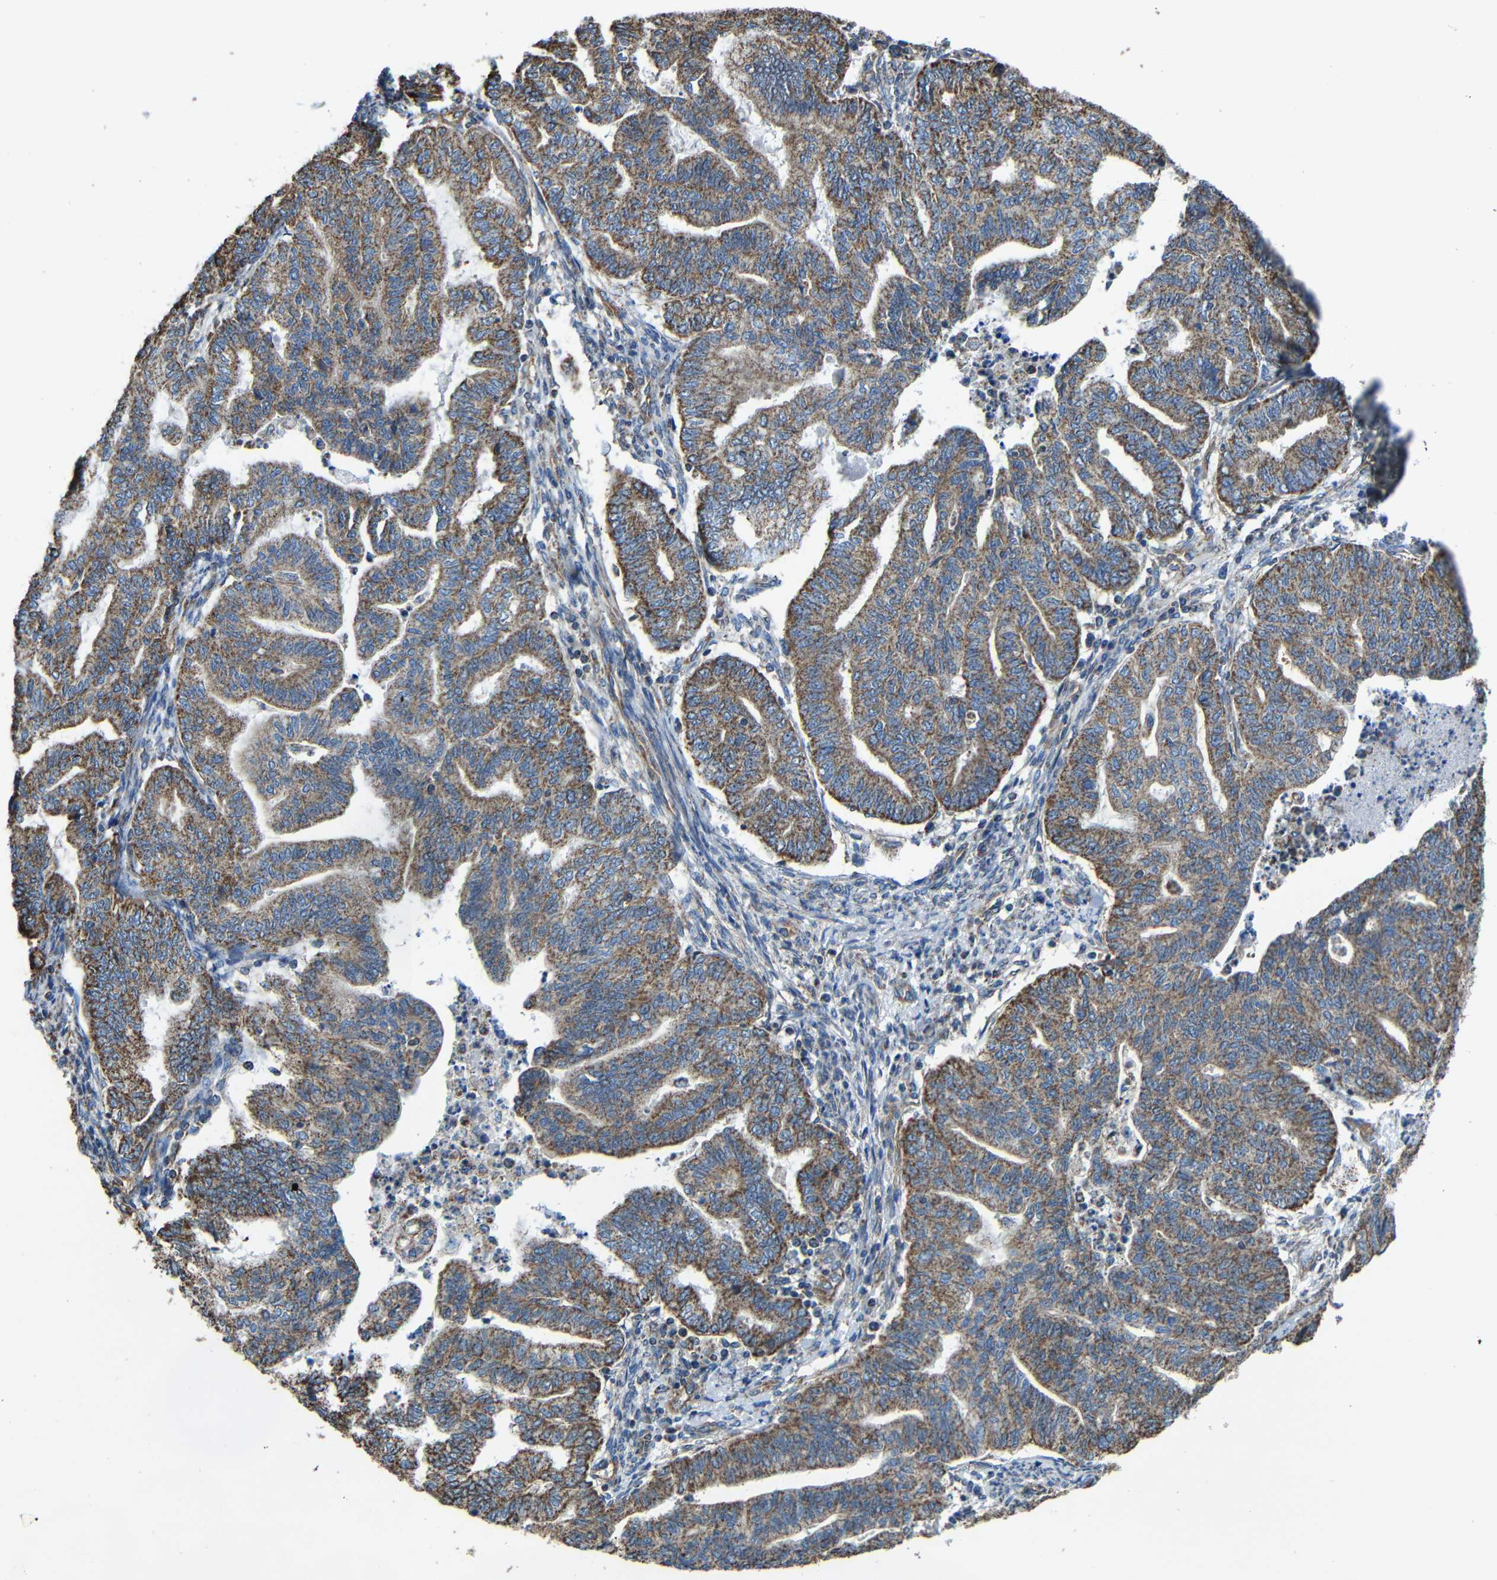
{"staining": {"intensity": "strong", "quantity": ">75%", "location": "cytoplasmic/membranous"}, "tissue": "endometrial cancer", "cell_type": "Tumor cells", "image_type": "cancer", "snomed": [{"axis": "morphology", "description": "Adenocarcinoma, NOS"}, {"axis": "topography", "description": "Endometrium"}], "caption": "A brown stain labels strong cytoplasmic/membranous expression of a protein in endometrial adenocarcinoma tumor cells. (brown staining indicates protein expression, while blue staining denotes nuclei).", "gene": "INTS6L", "patient": {"sex": "female", "age": 79}}